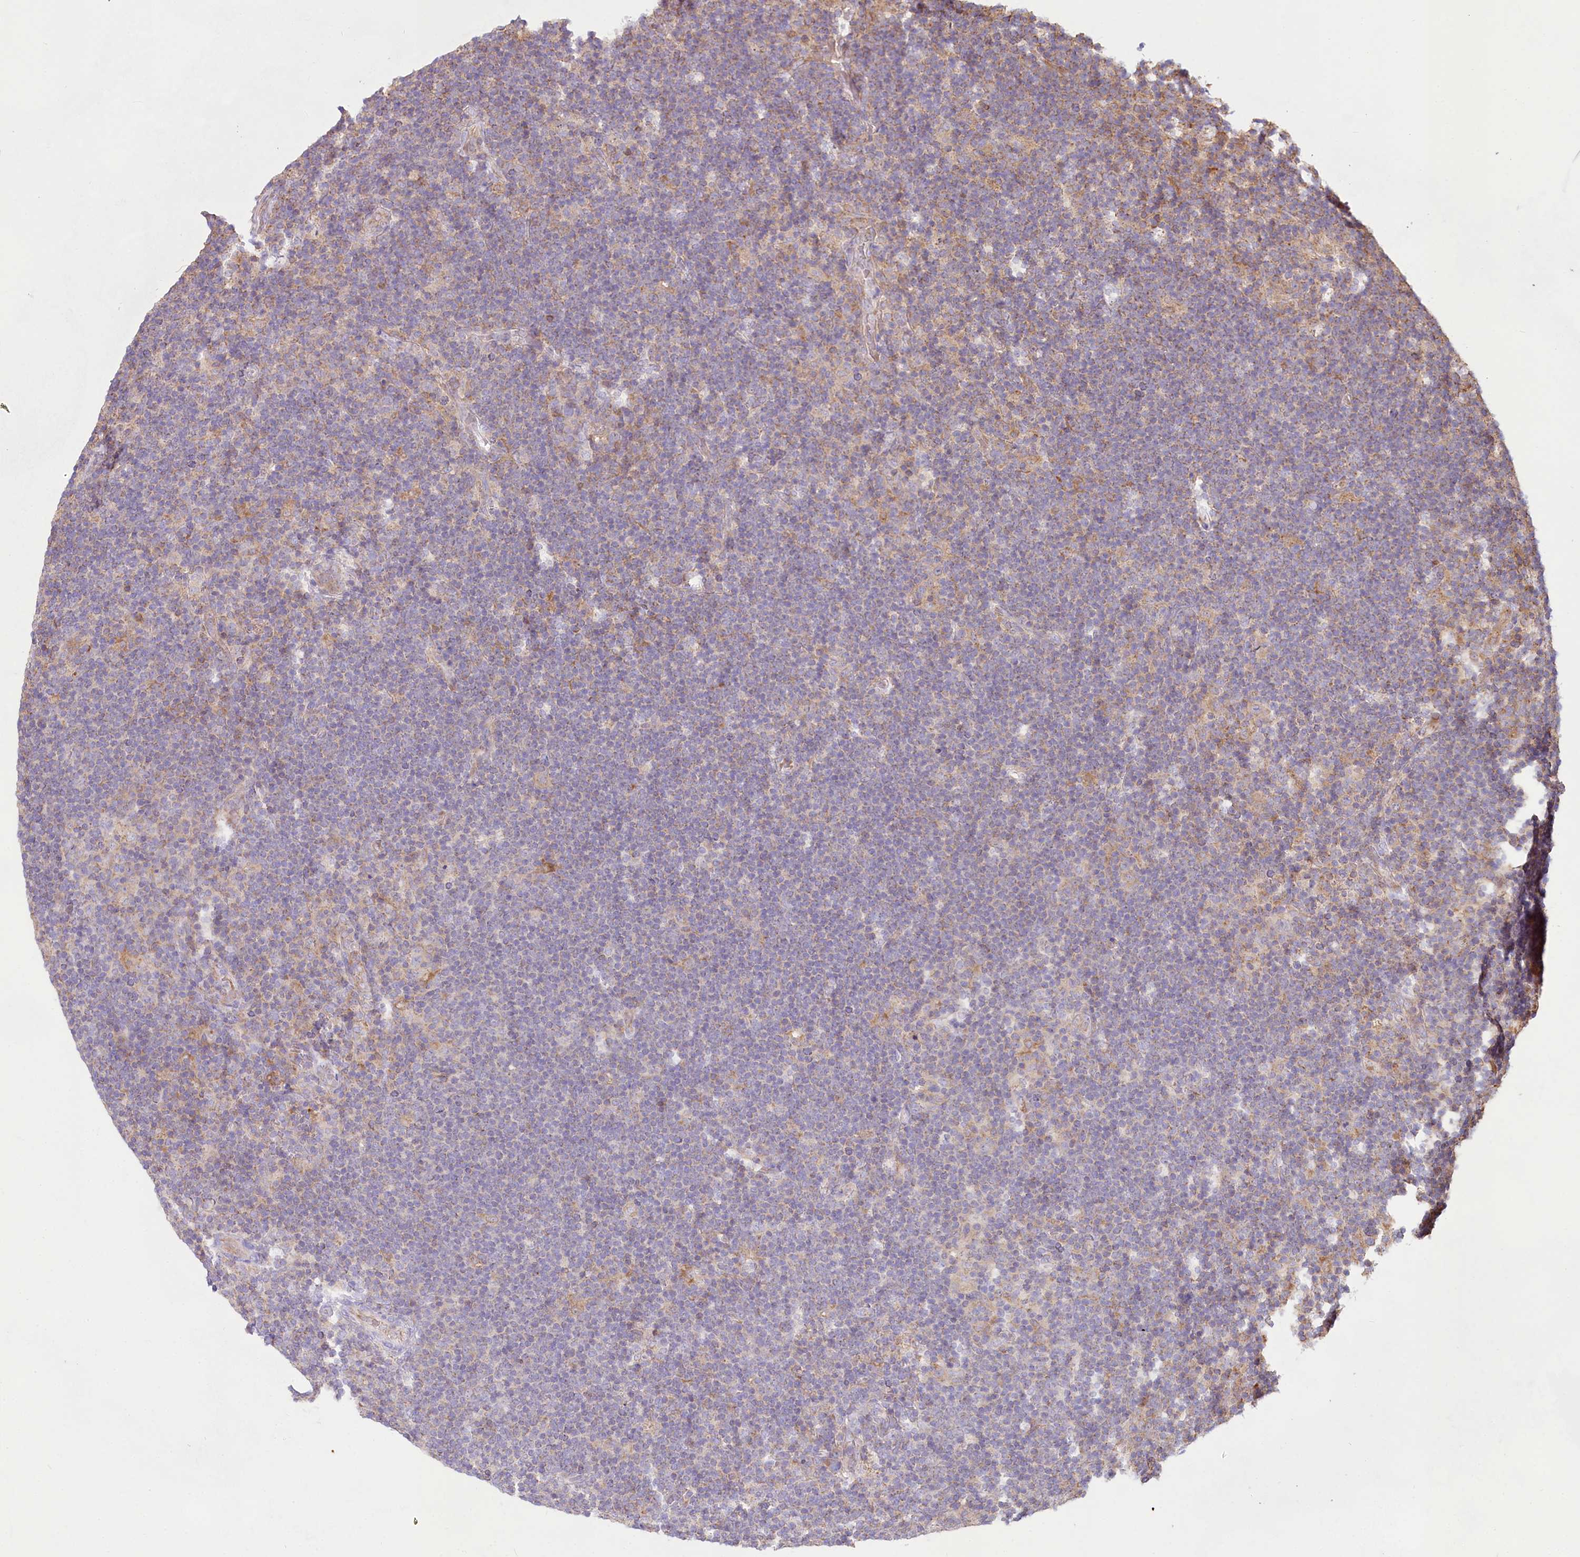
{"staining": {"intensity": "moderate", "quantity": "<25%", "location": "cytoplasmic/membranous"}, "tissue": "lymphoma", "cell_type": "Tumor cells", "image_type": "cancer", "snomed": [{"axis": "morphology", "description": "Hodgkin's disease, NOS"}, {"axis": "topography", "description": "Lymph node"}], "caption": "This is a histology image of IHC staining of Hodgkin's disease, which shows moderate expression in the cytoplasmic/membranous of tumor cells.", "gene": "TASOR2", "patient": {"sex": "female", "age": 57}}